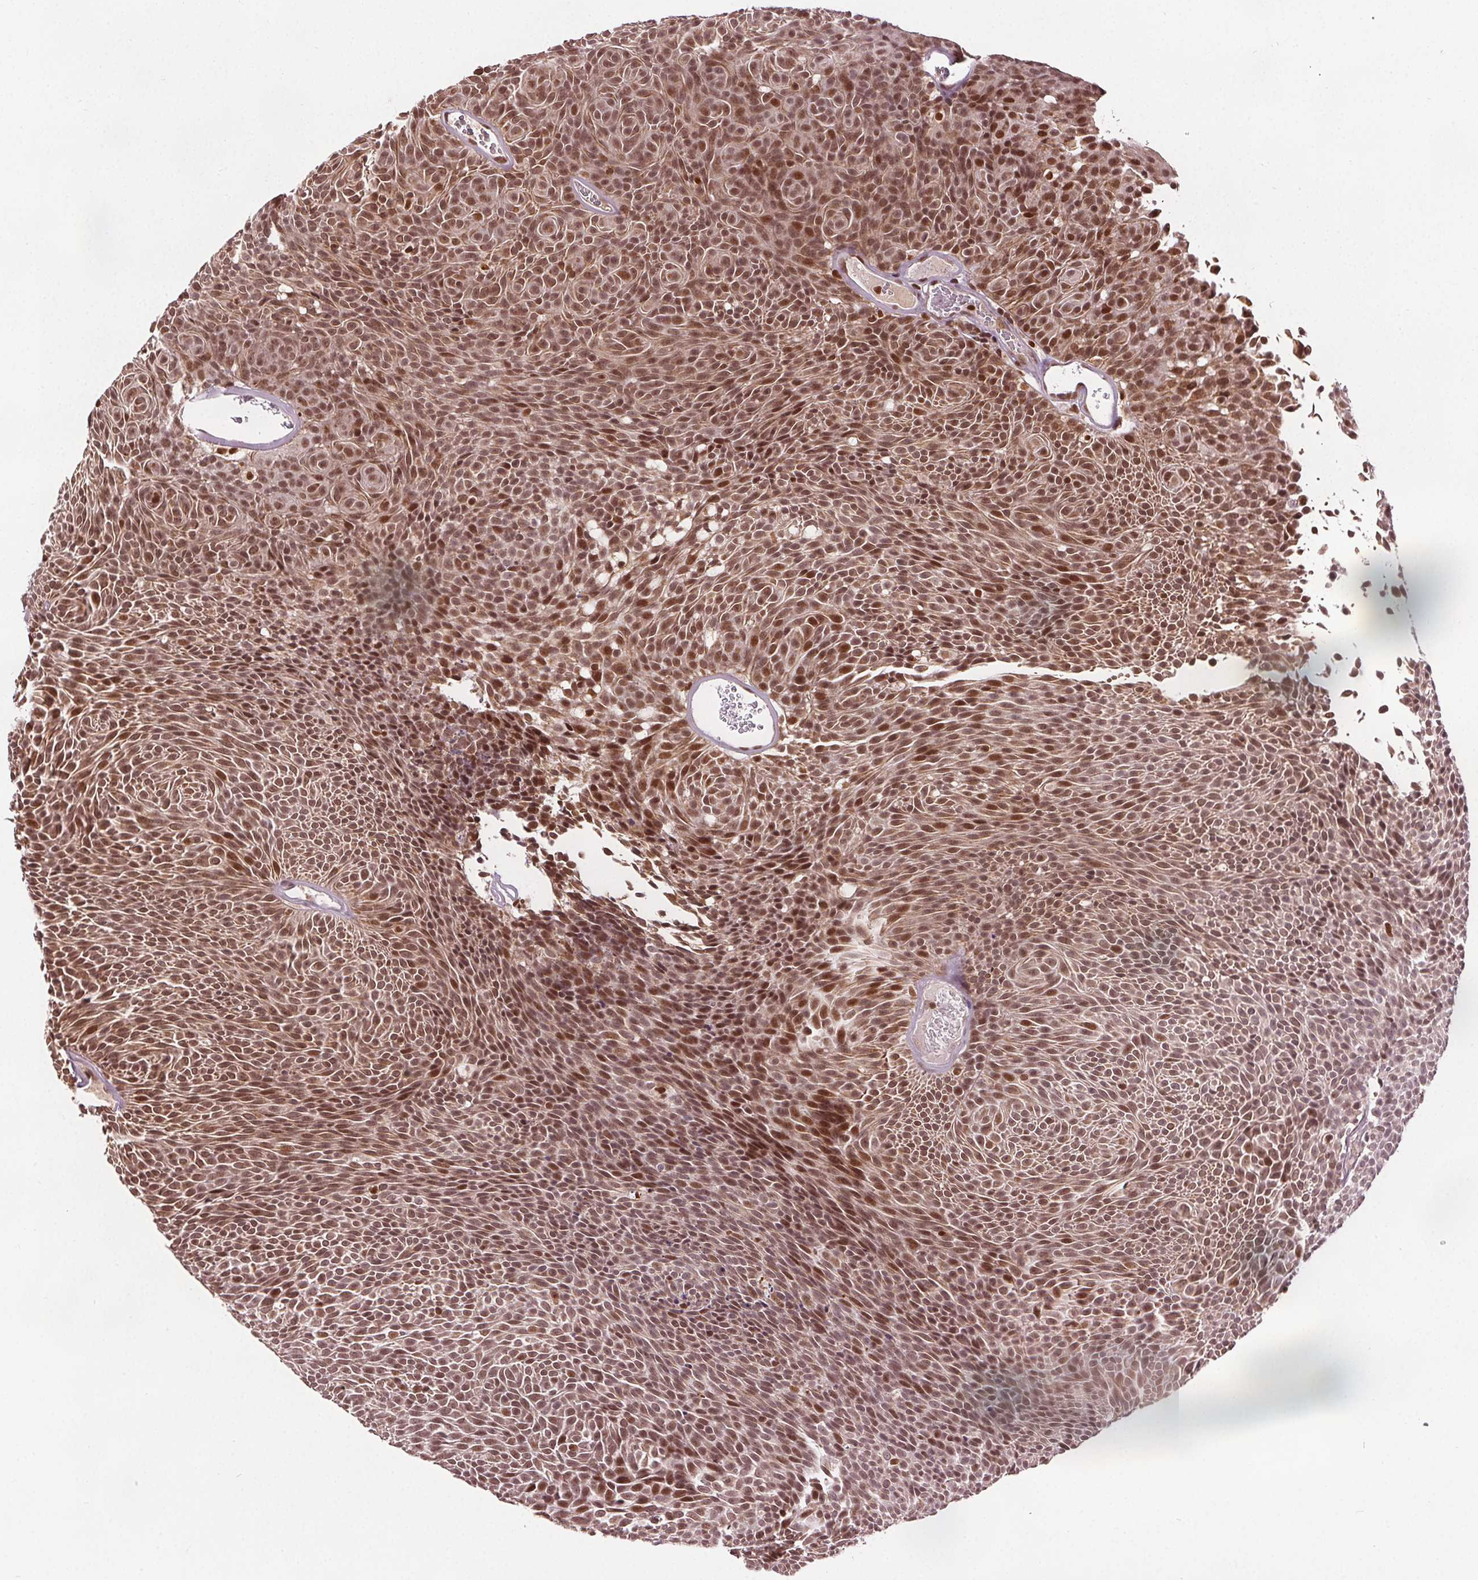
{"staining": {"intensity": "moderate", "quantity": "25%-75%", "location": "nuclear"}, "tissue": "urothelial cancer", "cell_type": "Tumor cells", "image_type": "cancer", "snomed": [{"axis": "morphology", "description": "Urothelial carcinoma, Low grade"}, {"axis": "topography", "description": "Urinary bladder"}], "caption": "Immunohistochemistry staining of low-grade urothelial carcinoma, which reveals medium levels of moderate nuclear positivity in about 25%-75% of tumor cells indicating moderate nuclear protein positivity. The staining was performed using DAB (brown) for protein detection and nuclei were counterstained in hematoxylin (blue).", "gene": "DDX11", "patient": {"sex": "male", "age": 77}}